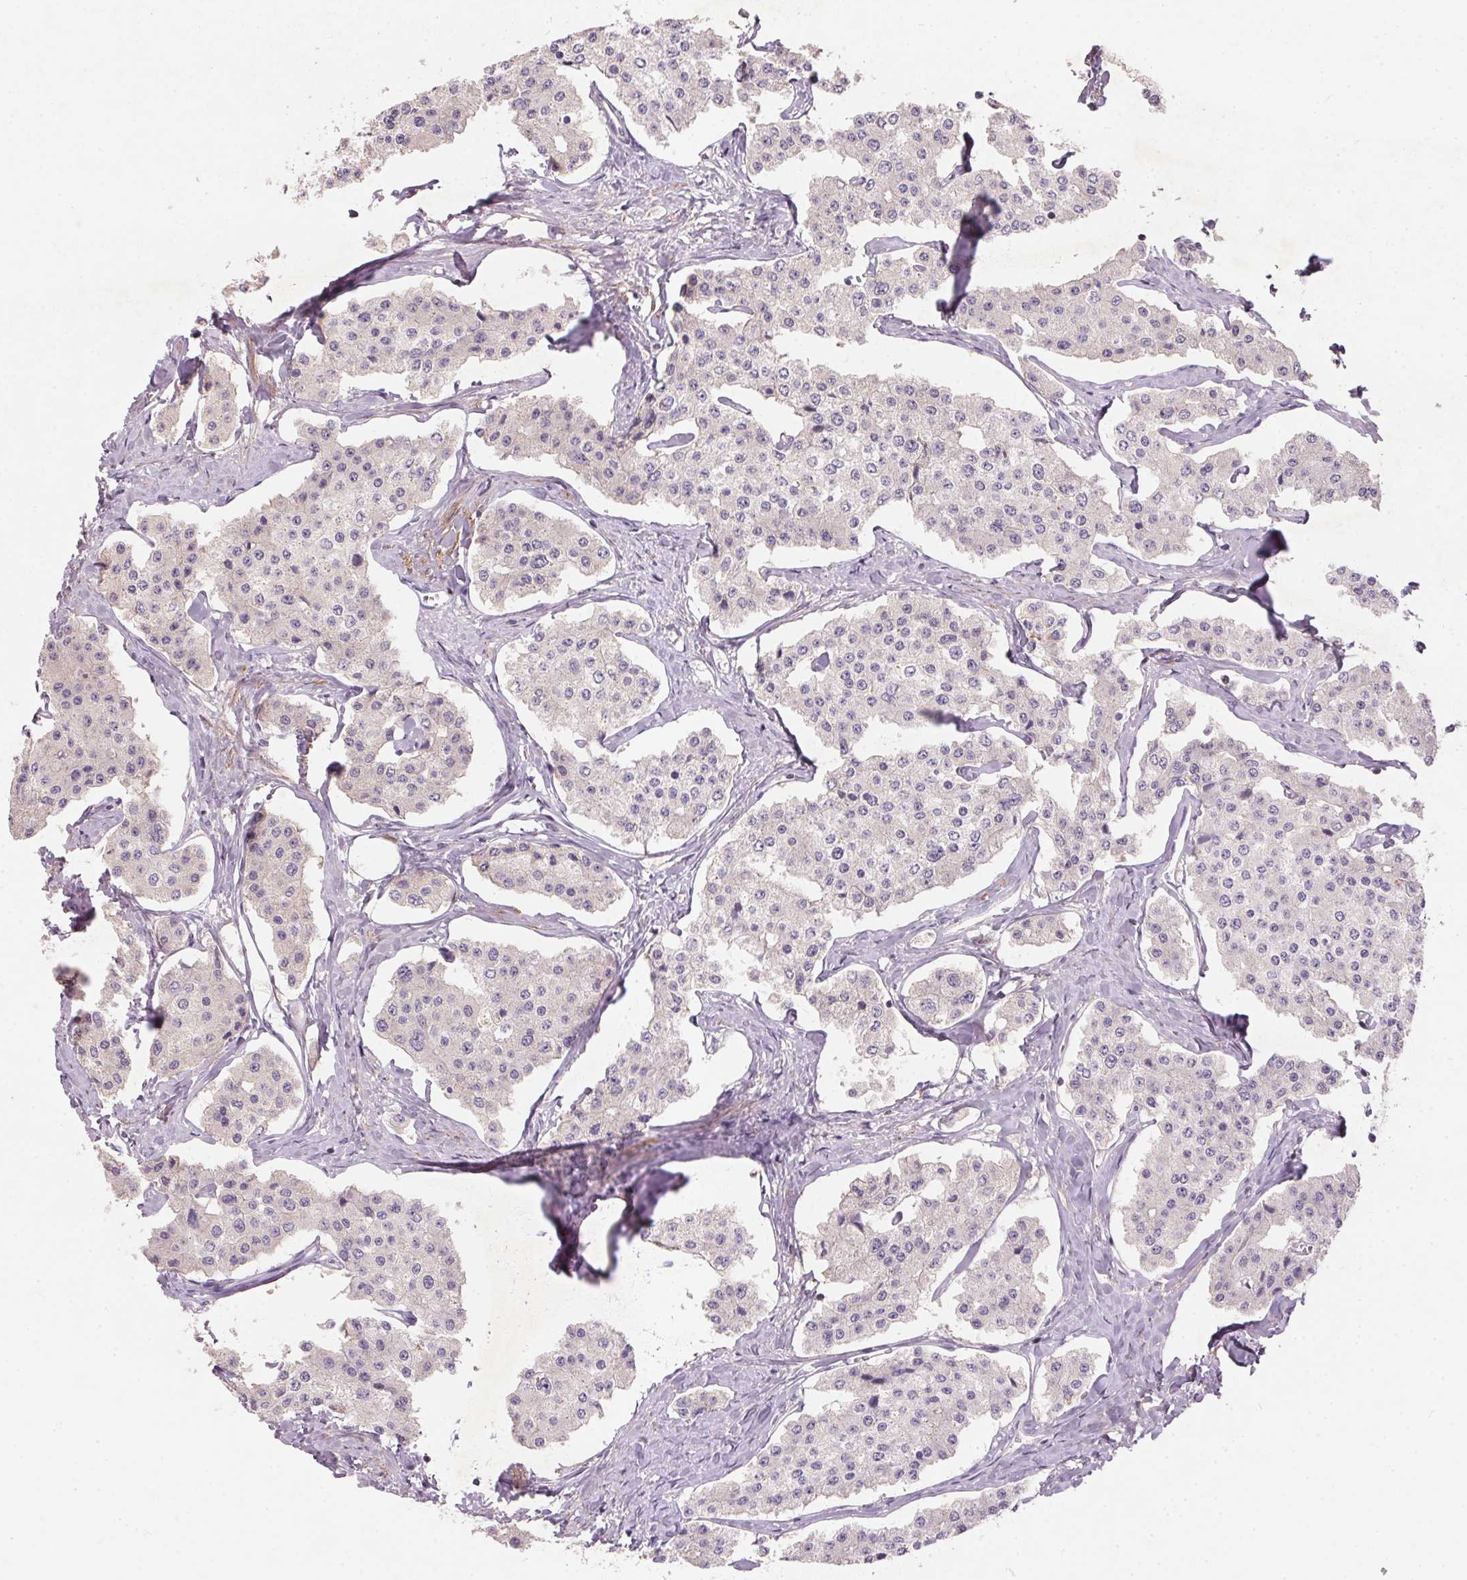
{"staining": {"intensity": "negative", "quantity": "none", "location": "none"}, "tissue": "carcinoid", "cell_type": "Tumor cells", "image_type": "cancer", "snomed": [{"axis": "morphology", "description": "Carcinoid, malignant, NOS"}, {"axis": "topography", "description": "Small intestine"}], "caption": "Immunohistochemical staining of human carcinoid (malignant) exhibits no significant staining in tumor cells.", "gene": "KCNK15", "patient": {"sex": "female", "age": 65}}